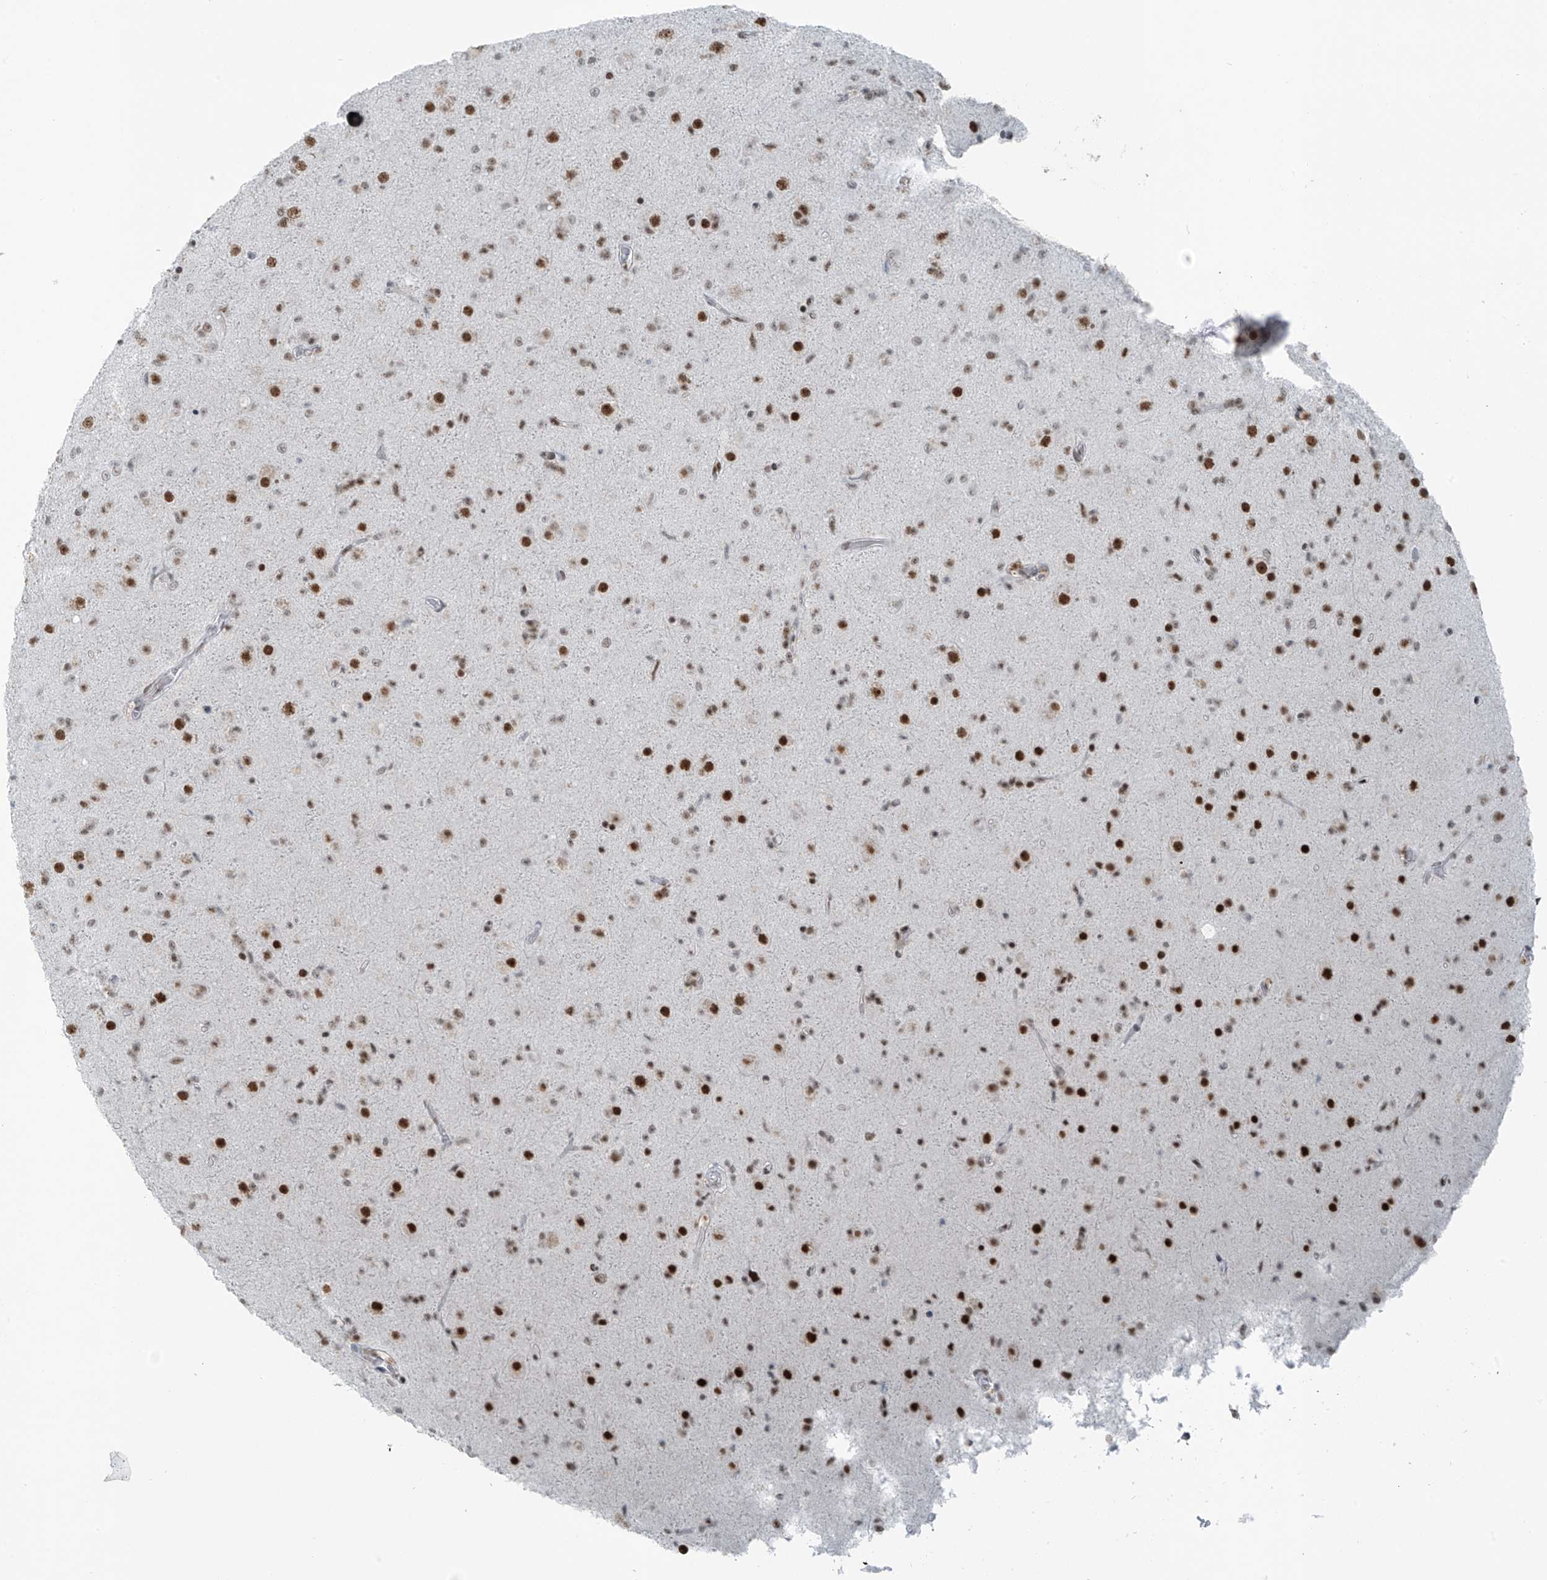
{"staining": {"intensity": "strong", "quantity": "25%-75%", "location": "nuclear"}, "tissue": "glioma", "cell_type": "Tumor cells", "image_type": "cancer", "snomed": [{"axis": "morphology", "description": "Glioma, malignant, Low grade"}, {"axis": "topography", "description": "Brain"}], "caption": "About 25%-75% of tumor cells in malignant low-grade glioma display strong nuclear protein positivity as visualized by brown immunohistochemical staining.", "gene": "WRNIP1", "patient": {"sex": "male", "age": 65}}